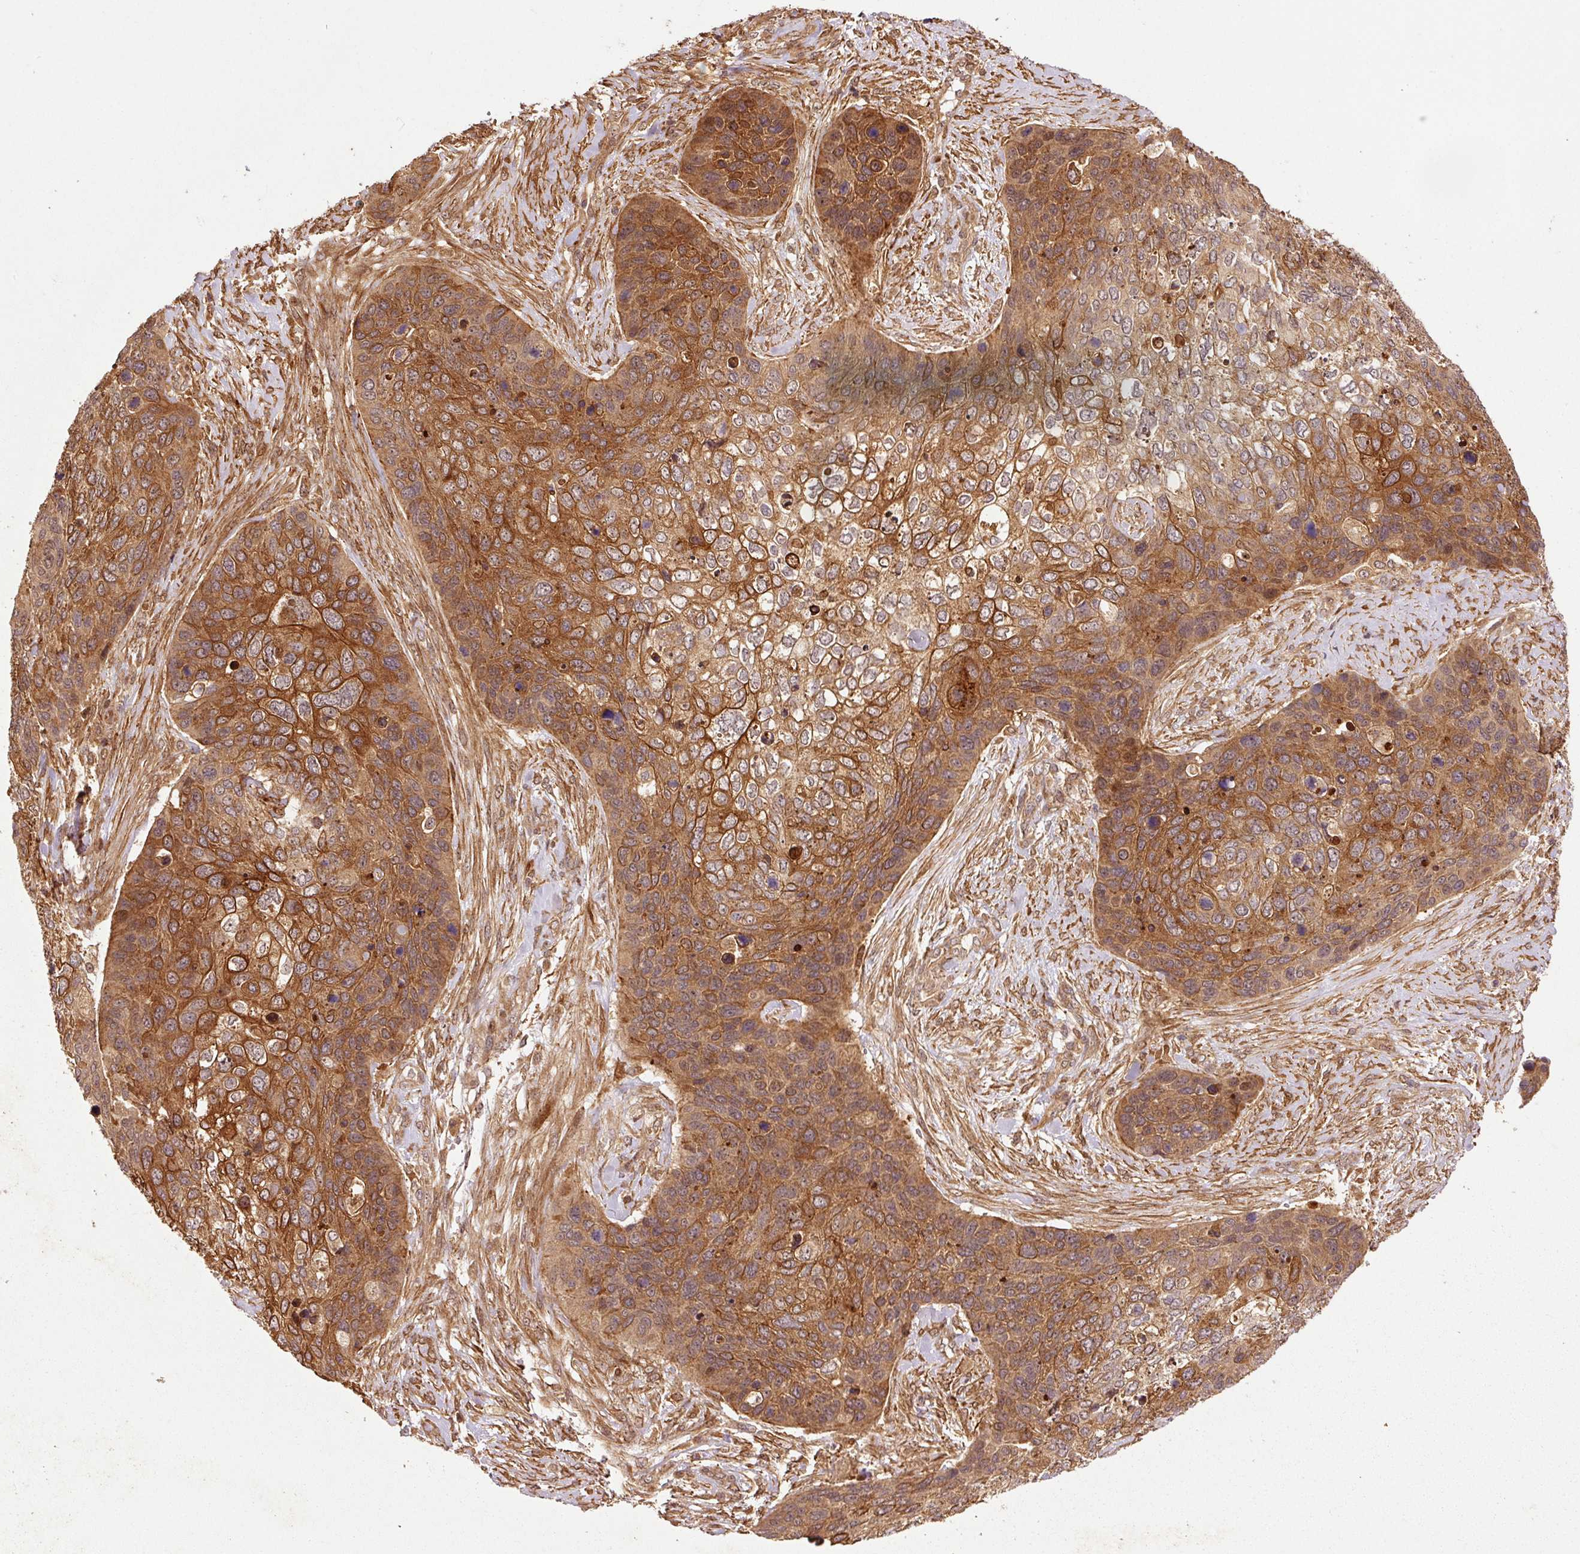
{"staining": {"intensity": "moderate", "quantity": ">75%", "location": "cytoplasmic/membranous,nuclear"}, "tissue": "skin cancer", "cell_type": "Tumor cells", "image_type": "cancer", "snomed": [{"axis": "morphology", "description": "Basal cell carcinoma"}, {"axis": "topography", "description": "Skin"}], "caption": "Immunohistochemical staining of skin basal cell carcinoma reveals medium levels of moderate cytoplasmic/membranous and nuclear protein staining in about >75% of tumor cells.", "gene": "OXER1", "patient": {"sex": "female", "age": 74}}